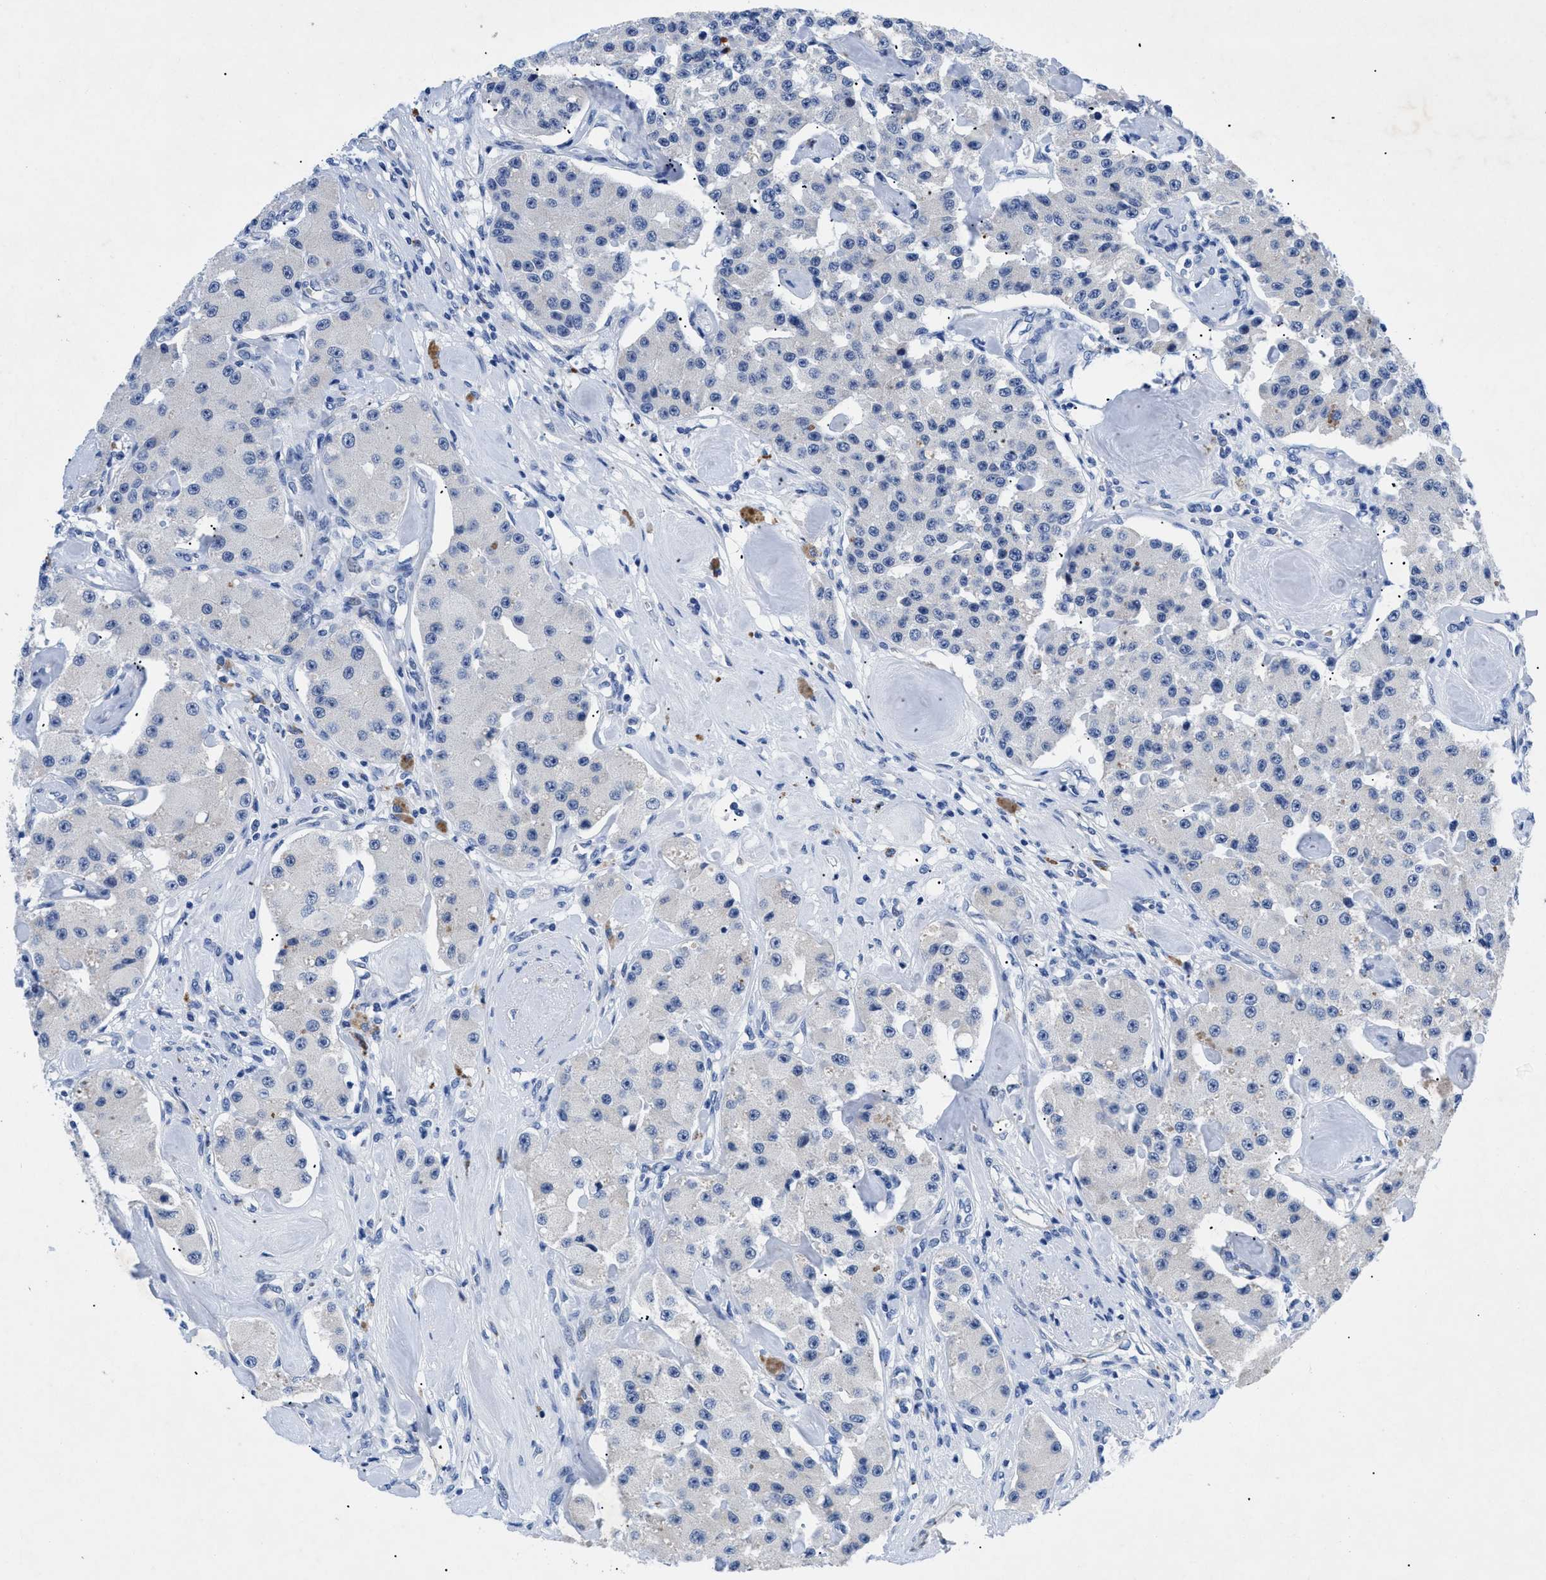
{"staining": {"intensity": "negative", "quantity": "none", "location": "none"}, "tissue": "carcinoid", "cell_type": "Tumor cells", "image_type": "cancer", "snomed": [{"axis": "morphology", "description": "Carcinoid, malignant, NOS"}, {"axis": "topography", "description": "Pancreas"}], "caption": "DAB (3,3'-diaminobenzidine) immunohistochemical staining of human carcinoid shows no significant positivity in tumor cells.", "gene": "TMEM68", "patient": {"sex": "male", "age": 41}}